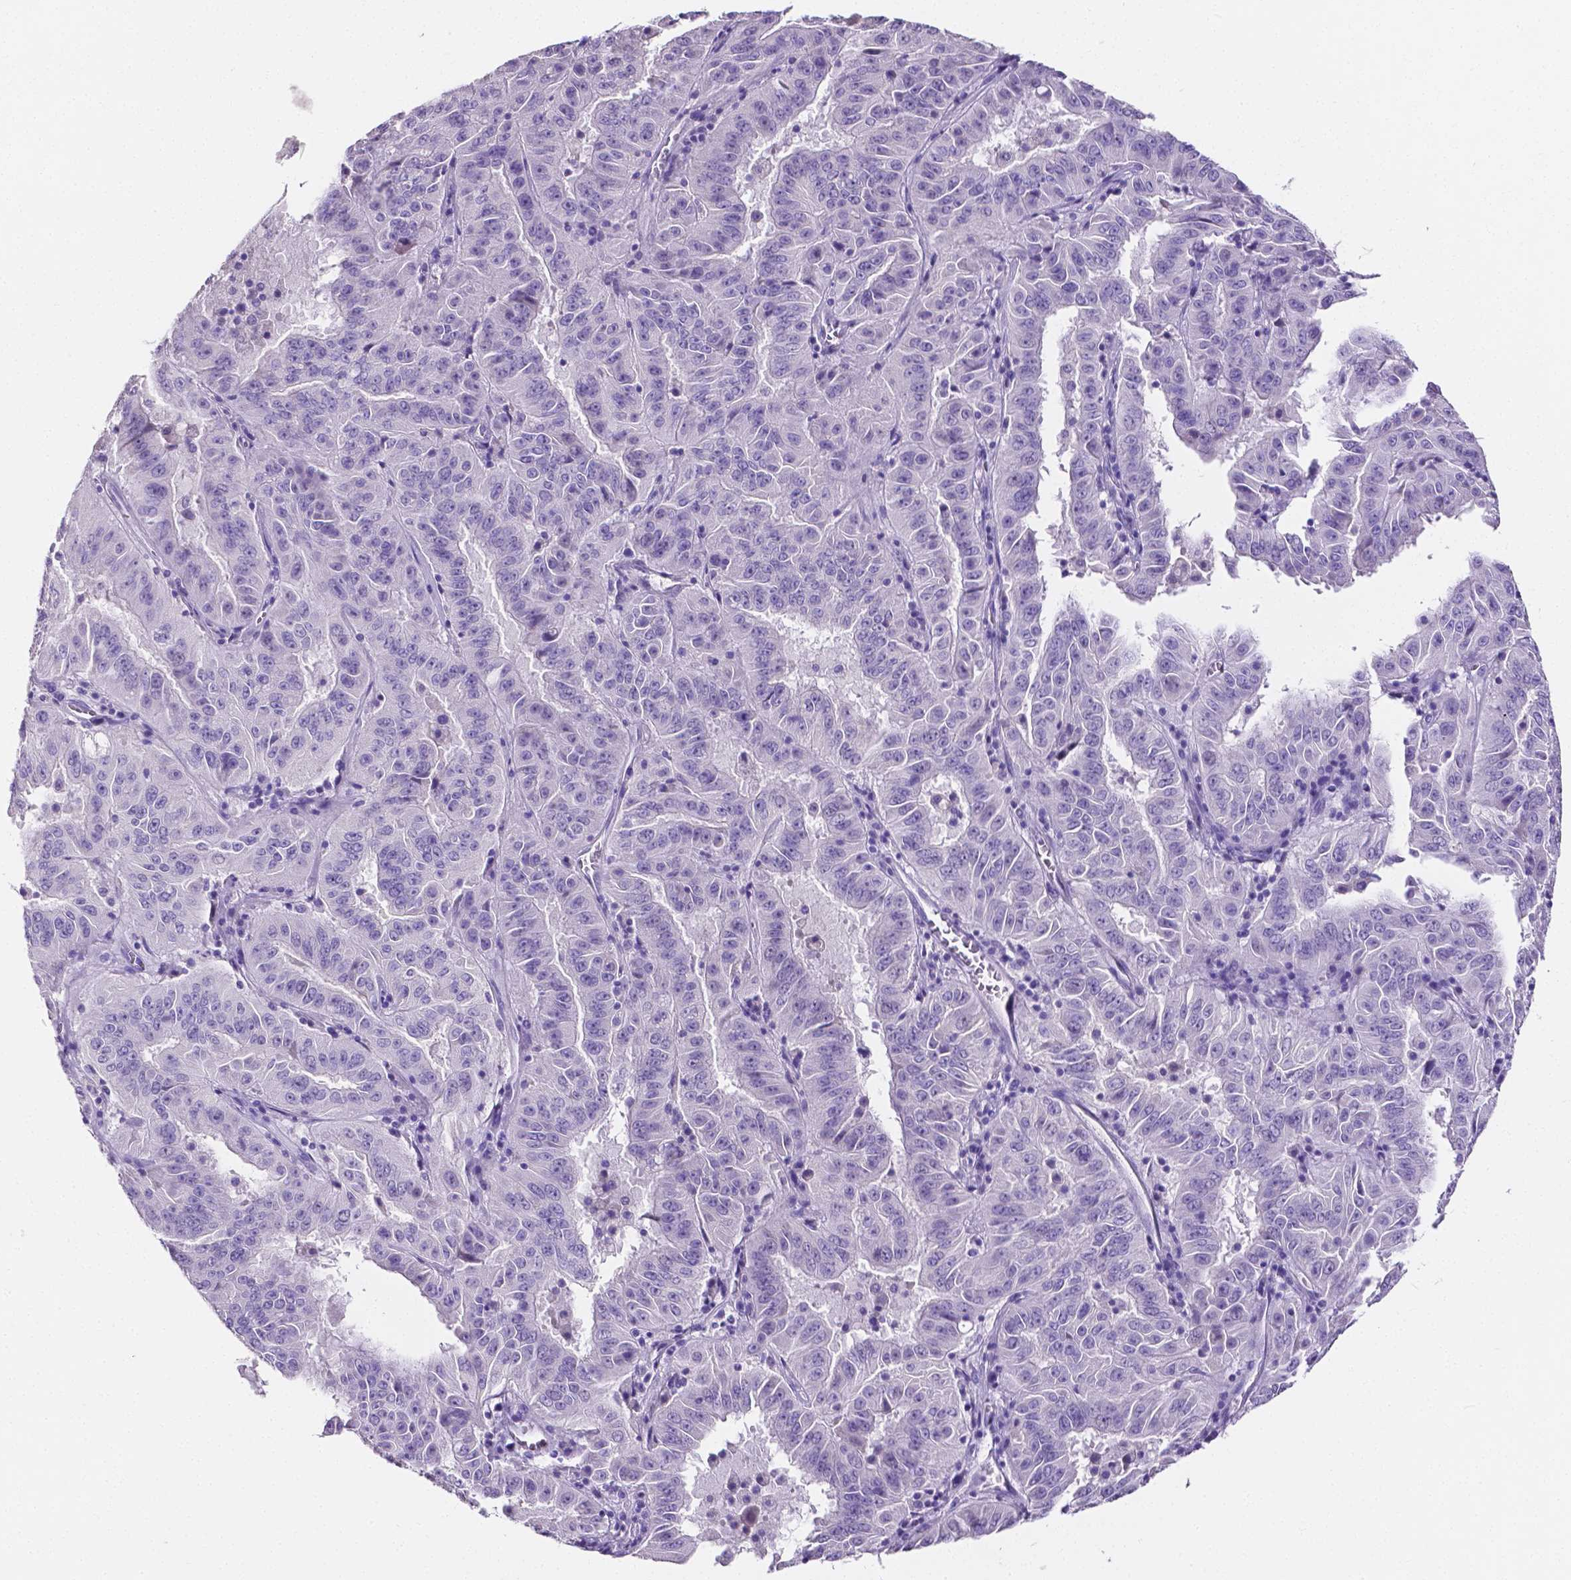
{"staining": {"intensity": "negative", "quantity": "none", "location": "none"}, "tissue": "pancreatic cancer", "cell_type": "Tumor cells", "image_type": "cancer", "snomed": [{"axis": "morphology", "description": "Adenocarcinoma, NOS"}, {"axis": "topography", "description": "Pancreas"}], "caption": "Immunohistochemistry histopathology image of adenocarcinoma (pancreatic) stained for a protein (brown), which demonstrates no staining in tumor cells.", "gene": "SLC22A2", "patient": {"sex": "male", "age": 63}}